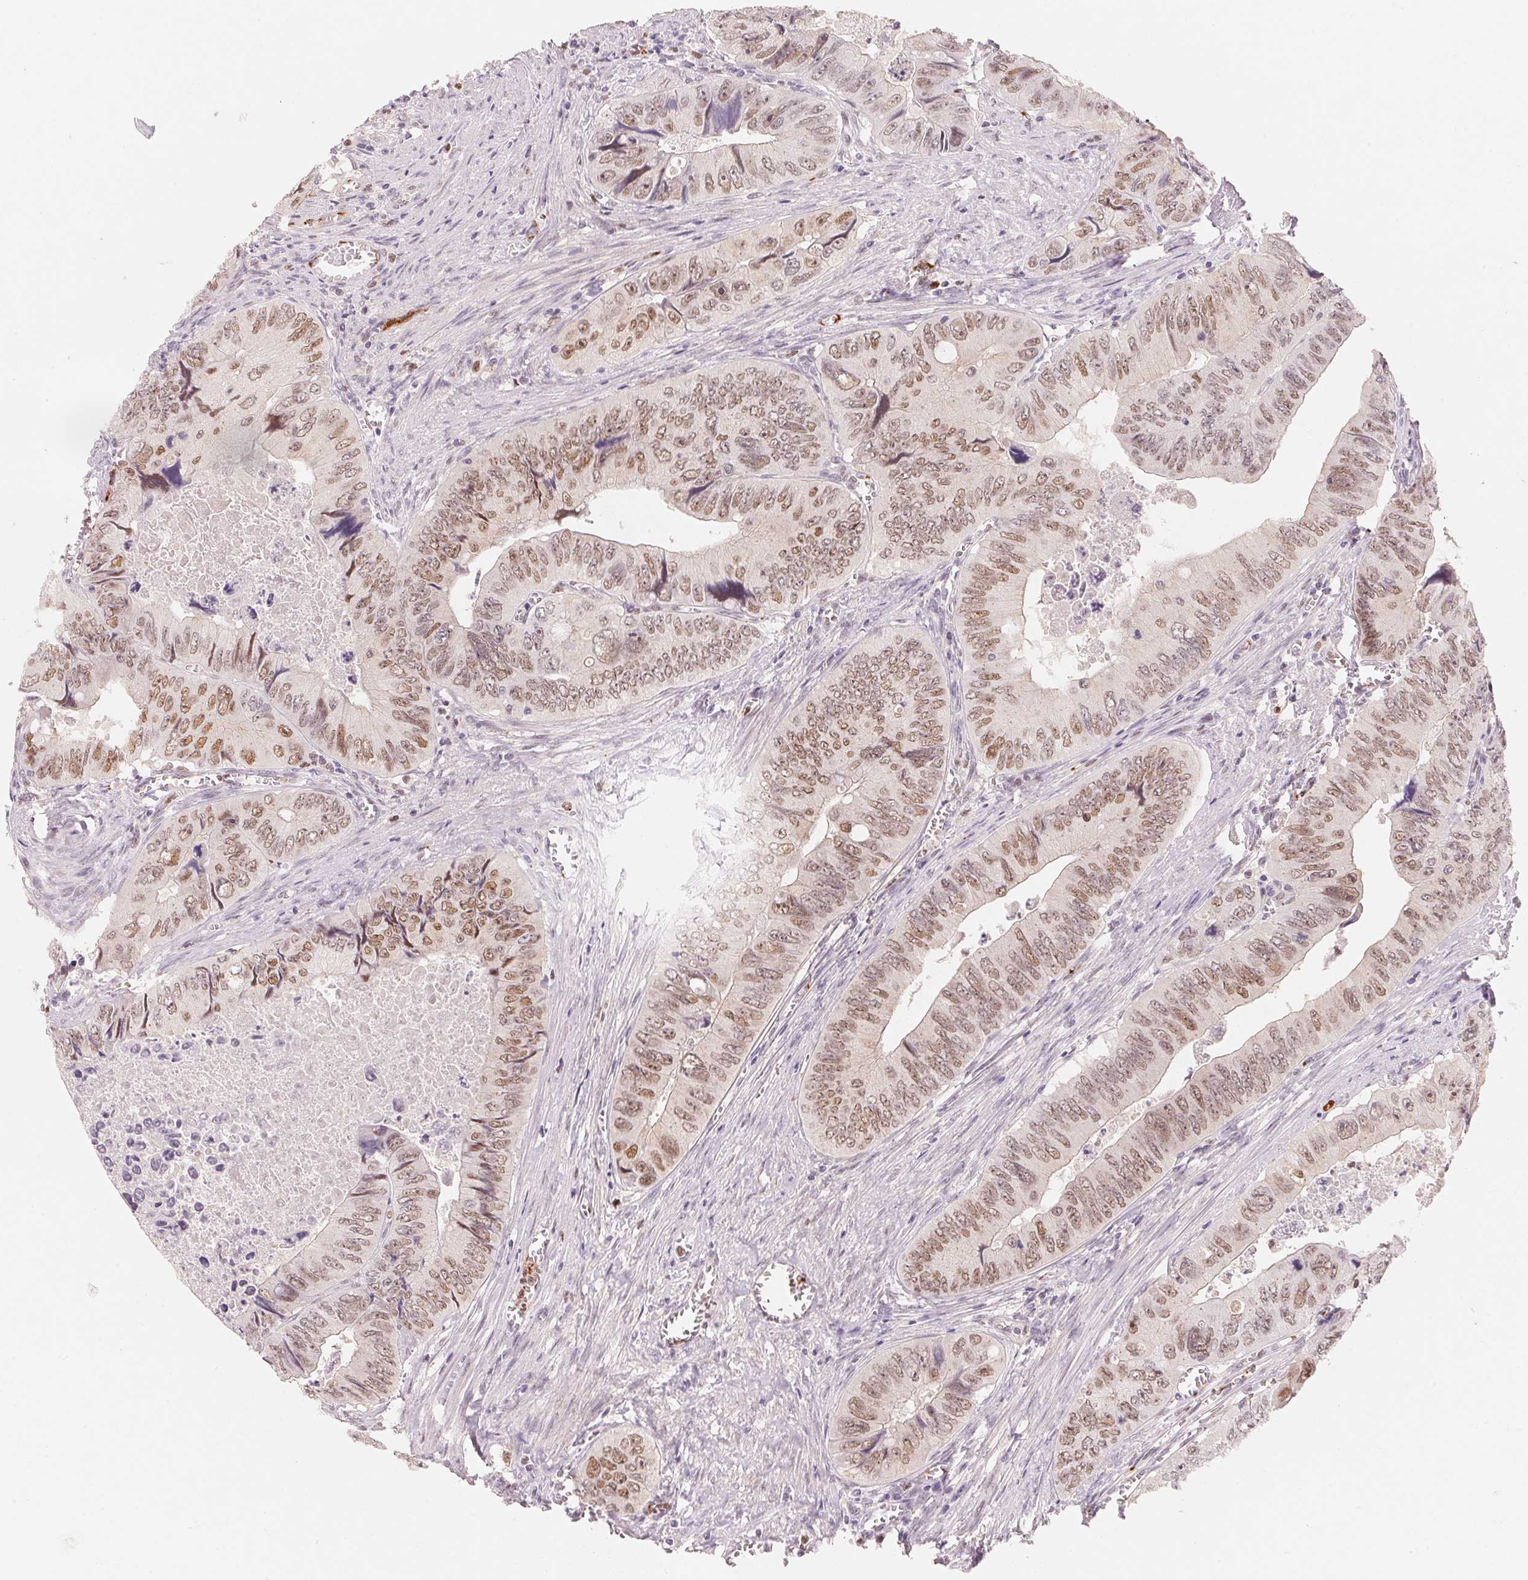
{"staining": {"intensity": "moderate", "quantity": ">75%", "location": "nuclear"}, "tissue": "colorectal cancer", "cell_type": "Tumor cells", "image_type": "cancer", "snomed": [{"axis": "morphology", "description": "Adenocarcinoma, NOS"}, {"axis": "topography", "description": "Colon"}], "caption": "Colorectal cancer stained with a brown dye shows moderate nuclear positive expression in about >75% of tumor cells.", "gene": "ARHGAP22", "patient": {"sex": "female", "age": 84}}